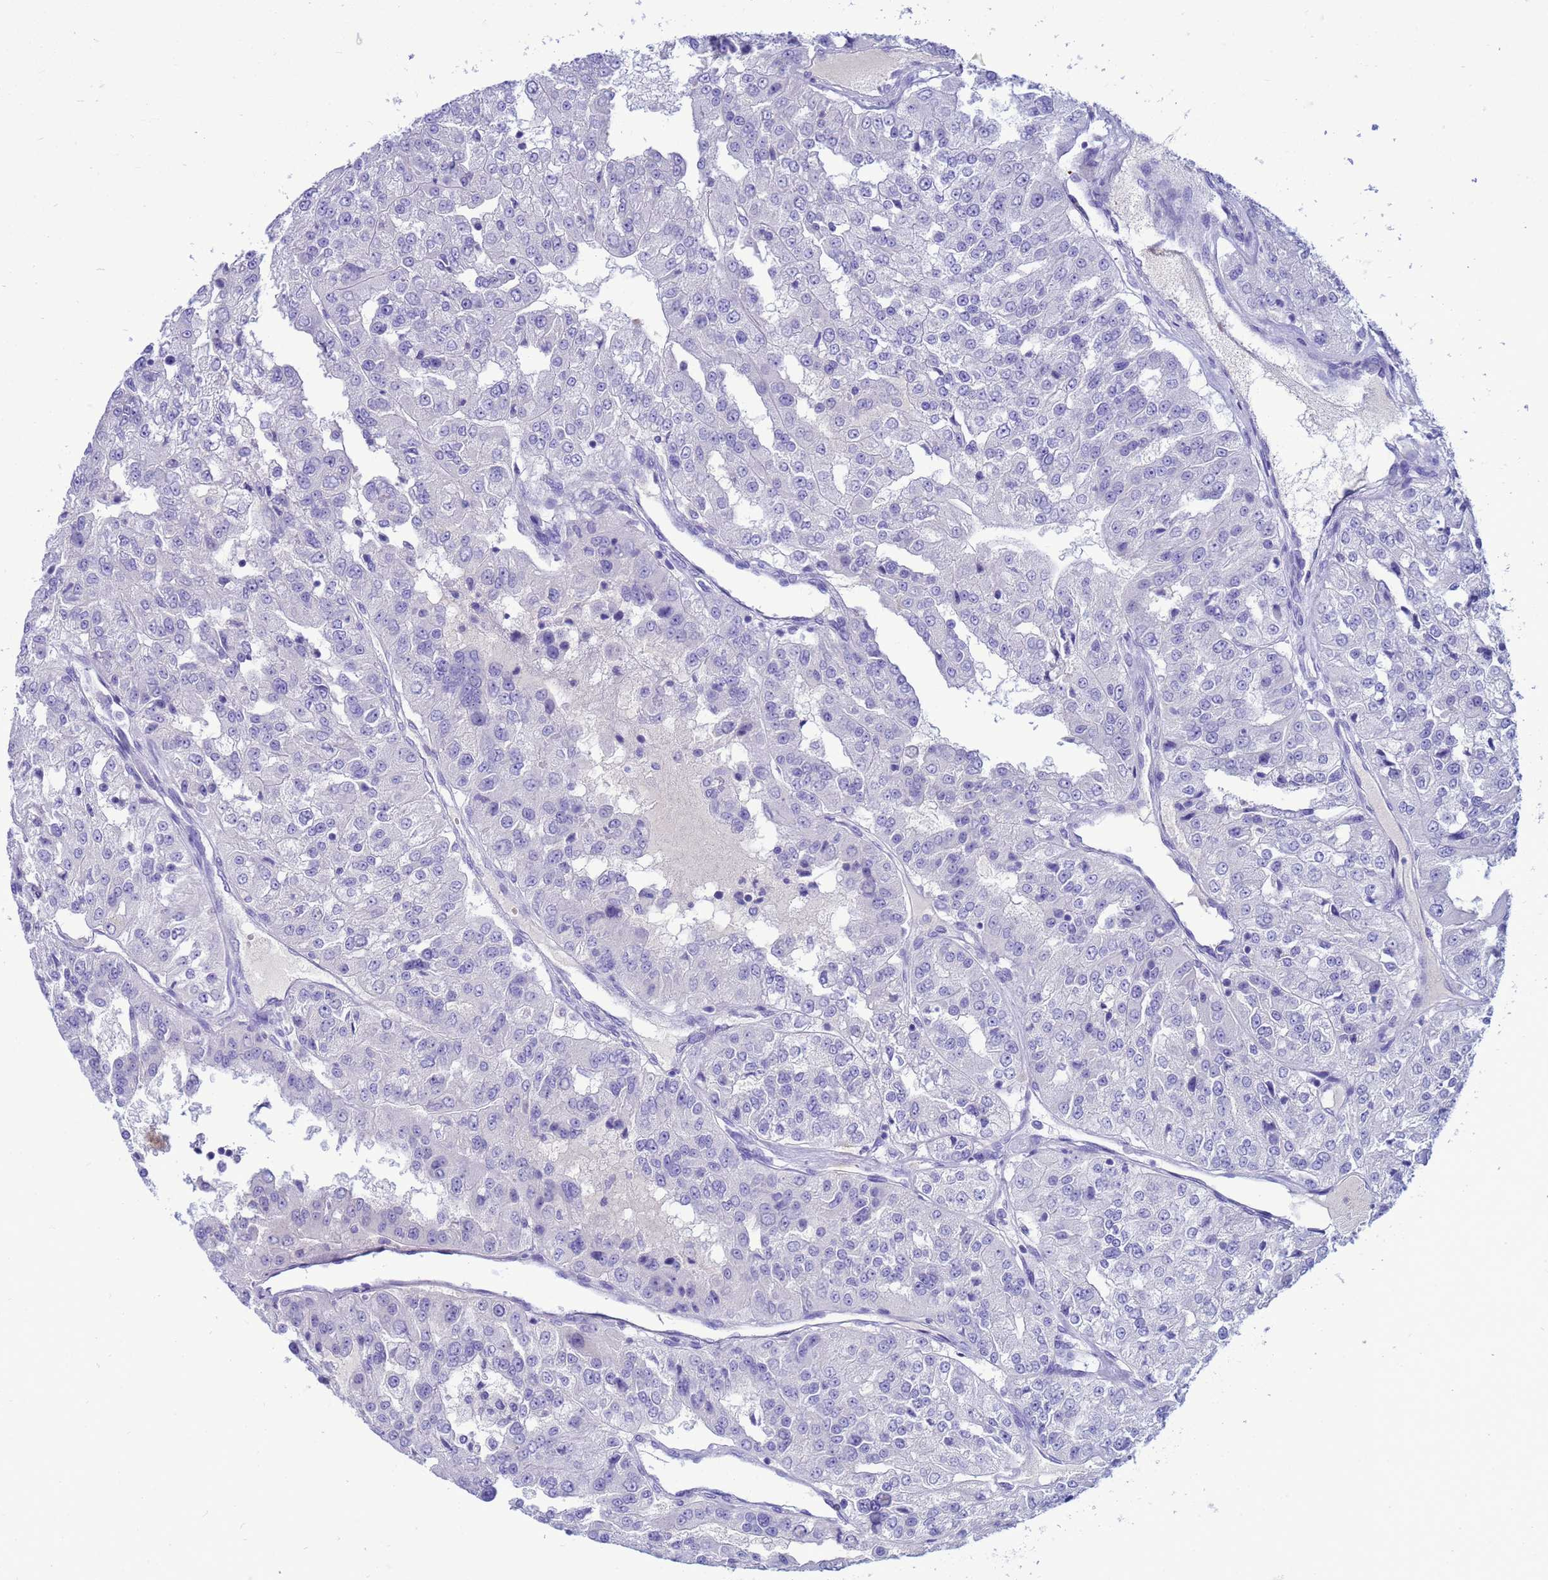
{"staining": {"intensity": "negative", "quantity": "none", "location": "none"}, "tissue": "renal cancer", "cell_type": "Tumor cells", "image_type": "cancer", "snomed": [{"axis": "morphology", "description": "Adenocarcinoma, NOS"}, {"axis": "topography", "description": "Kidney"}], "caption": "Image shows no significant protein staining in tumor cells of renal cancer. (DAB (3,3'-diaminobenzidine) IHC with hematoxylin counter stain).", "gene": "SYCN", "patient": {"sex": "female", "age": 63}}